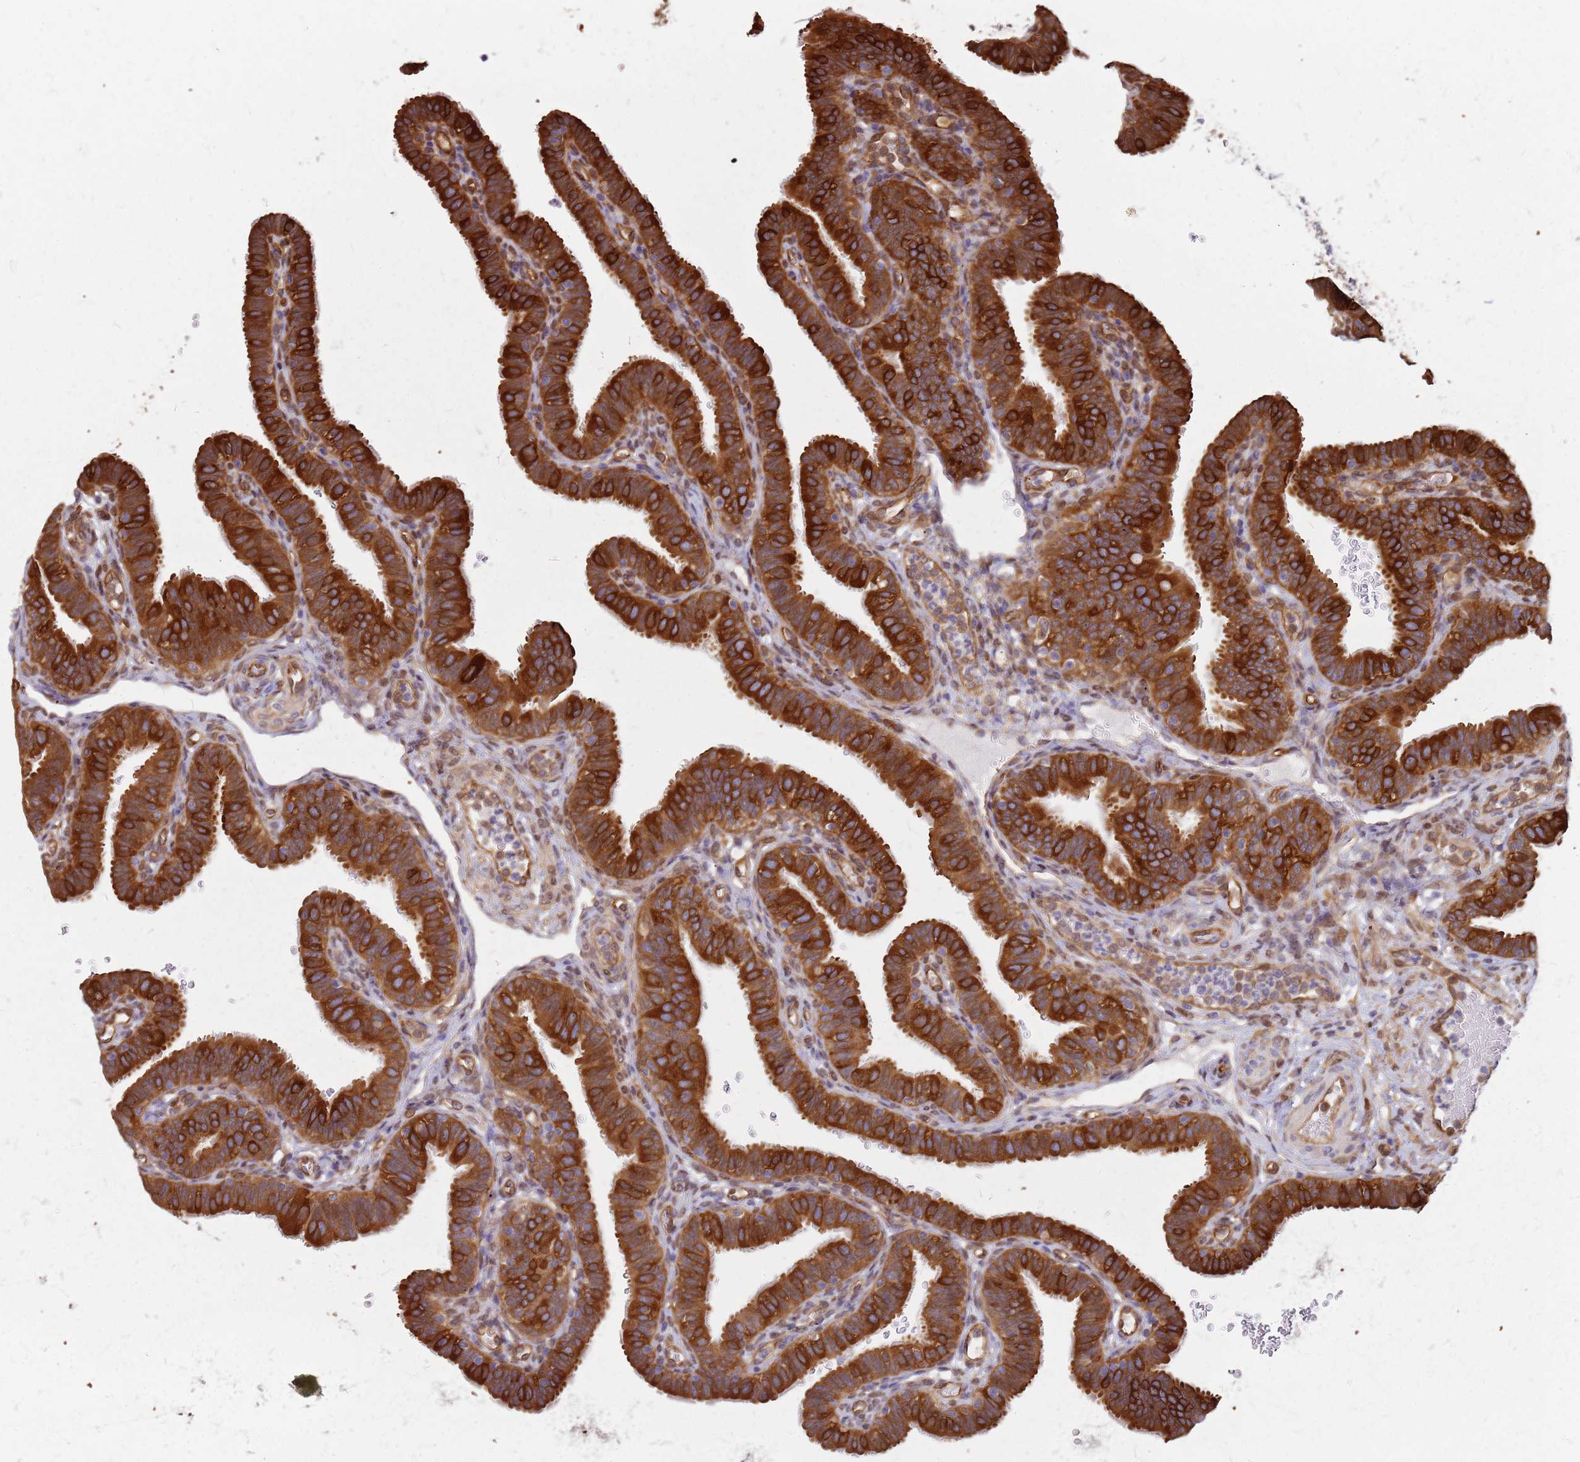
{"staining": {"intensity": "strong", "quantity": ">75%", "location": "cytoplasmic/membranous"}, "tissue": "fallopian tube", "cell_type": "Glandular cells", "image_type": "normal", "snomed": [{"axis": "morphology", "description": "Normal tissue, NOS"}, {"axis": "topography", "description": "Fallopian tube"}], "caption": "This is an image of immunohistochemistry (IHC) staining of normal fallopian tube, which shows strong positivity in the cytoplasmic/membranous of glandular cells.", "gene": "HDX", "patient": {"sex": "female", "age": 41}}